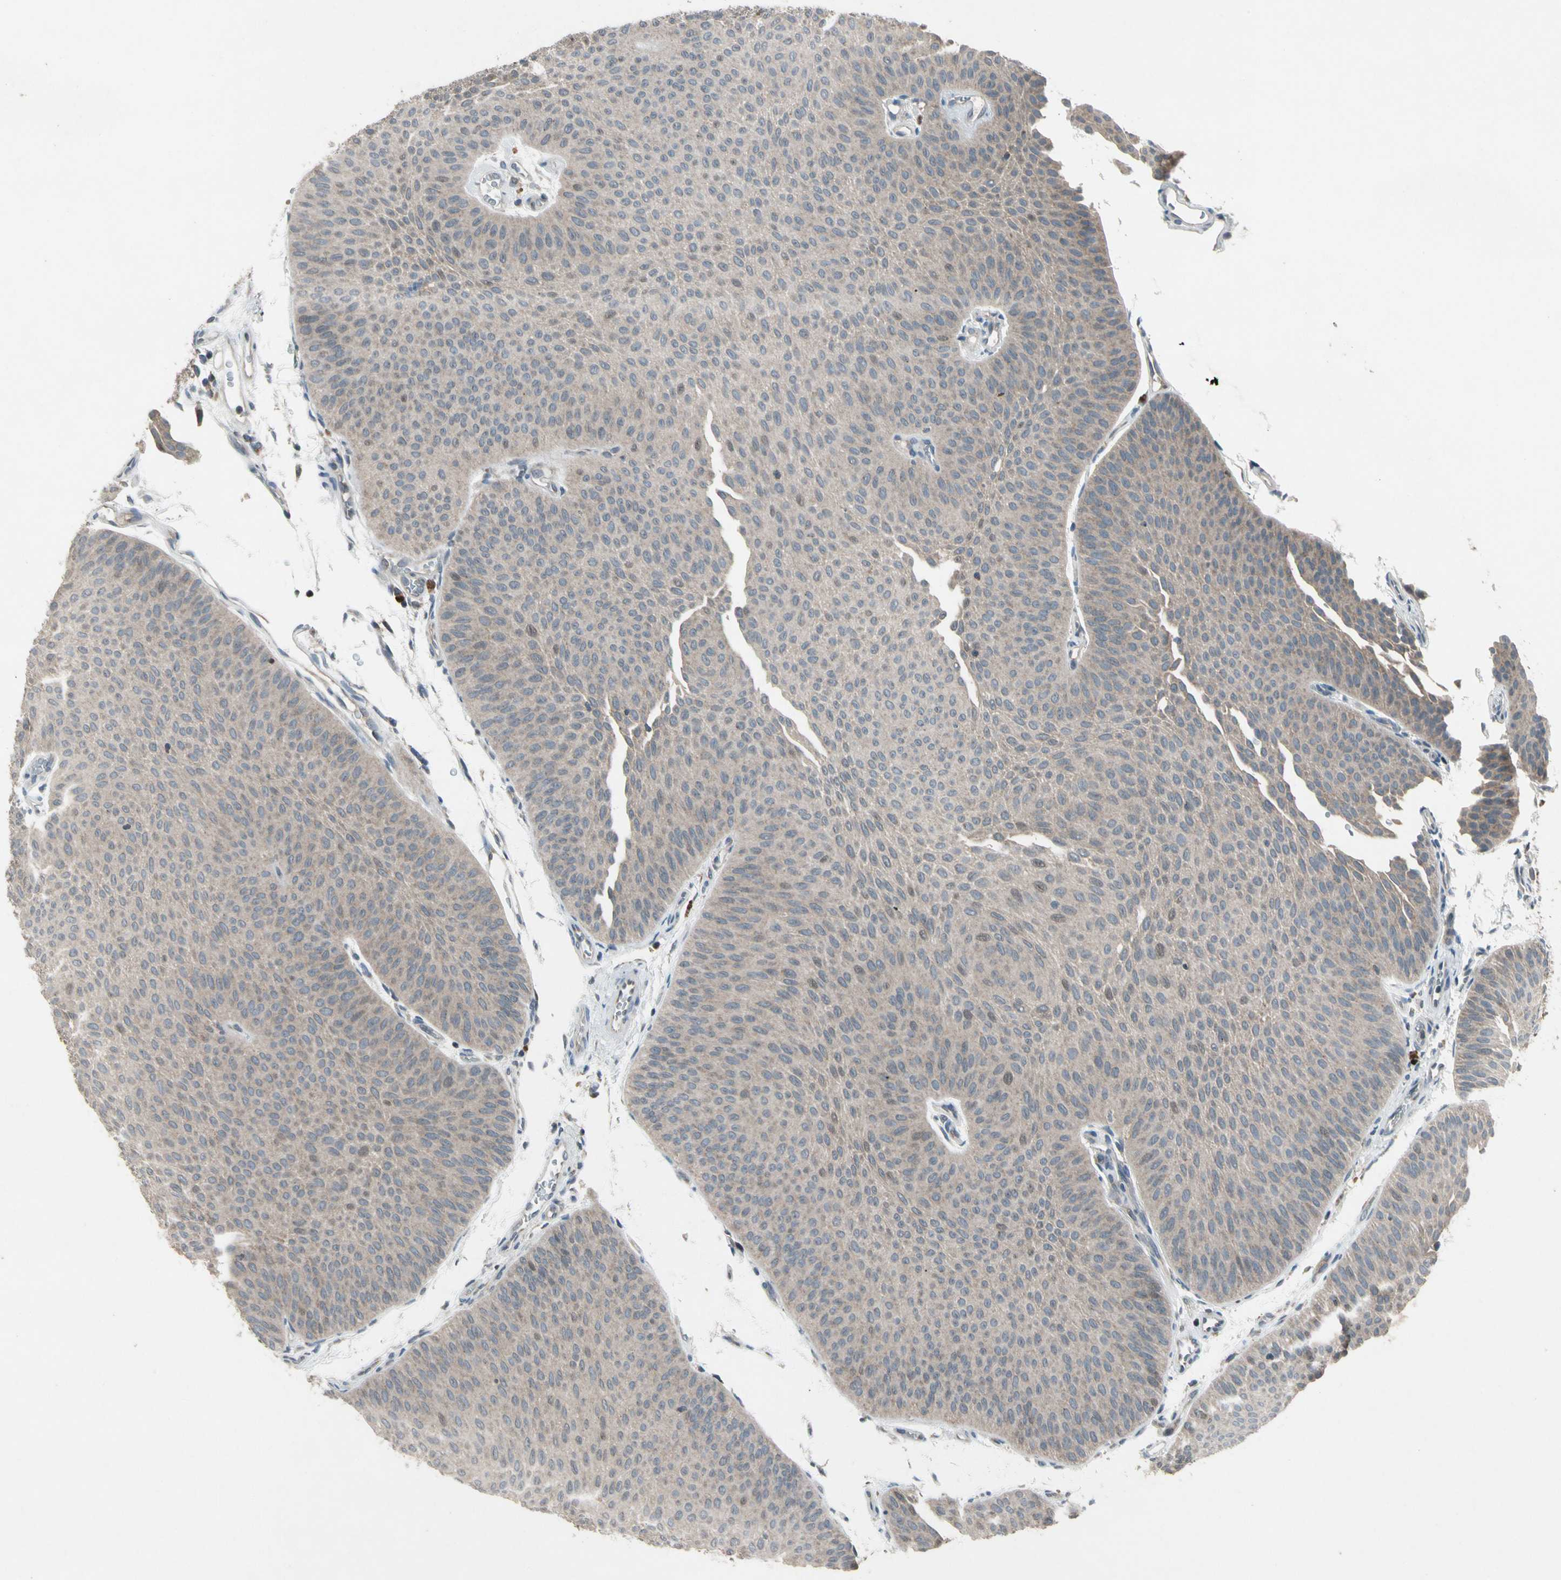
{"staining": {"intensity": "weak", "quantity": ">75%", "location": "cytoplasmic/membranous"}, "tissue": "urothelial cancer", "cell_type": "Tumor cells", "image_type": "cancer", "snomed": [{"axis": "morphology", "description": "Urothelial carcinoma, Low grade"}, {"axis": "topography", "description": "Urinary bladder"}], "caption": "Immunohistochemical staining of urothelial cancer demonstrates weak cytoplasmic/membranous protein expression in approximately >75% of tumor cells.", "gene": "NMI", "patient": {"sex": "female", "age": 60}}